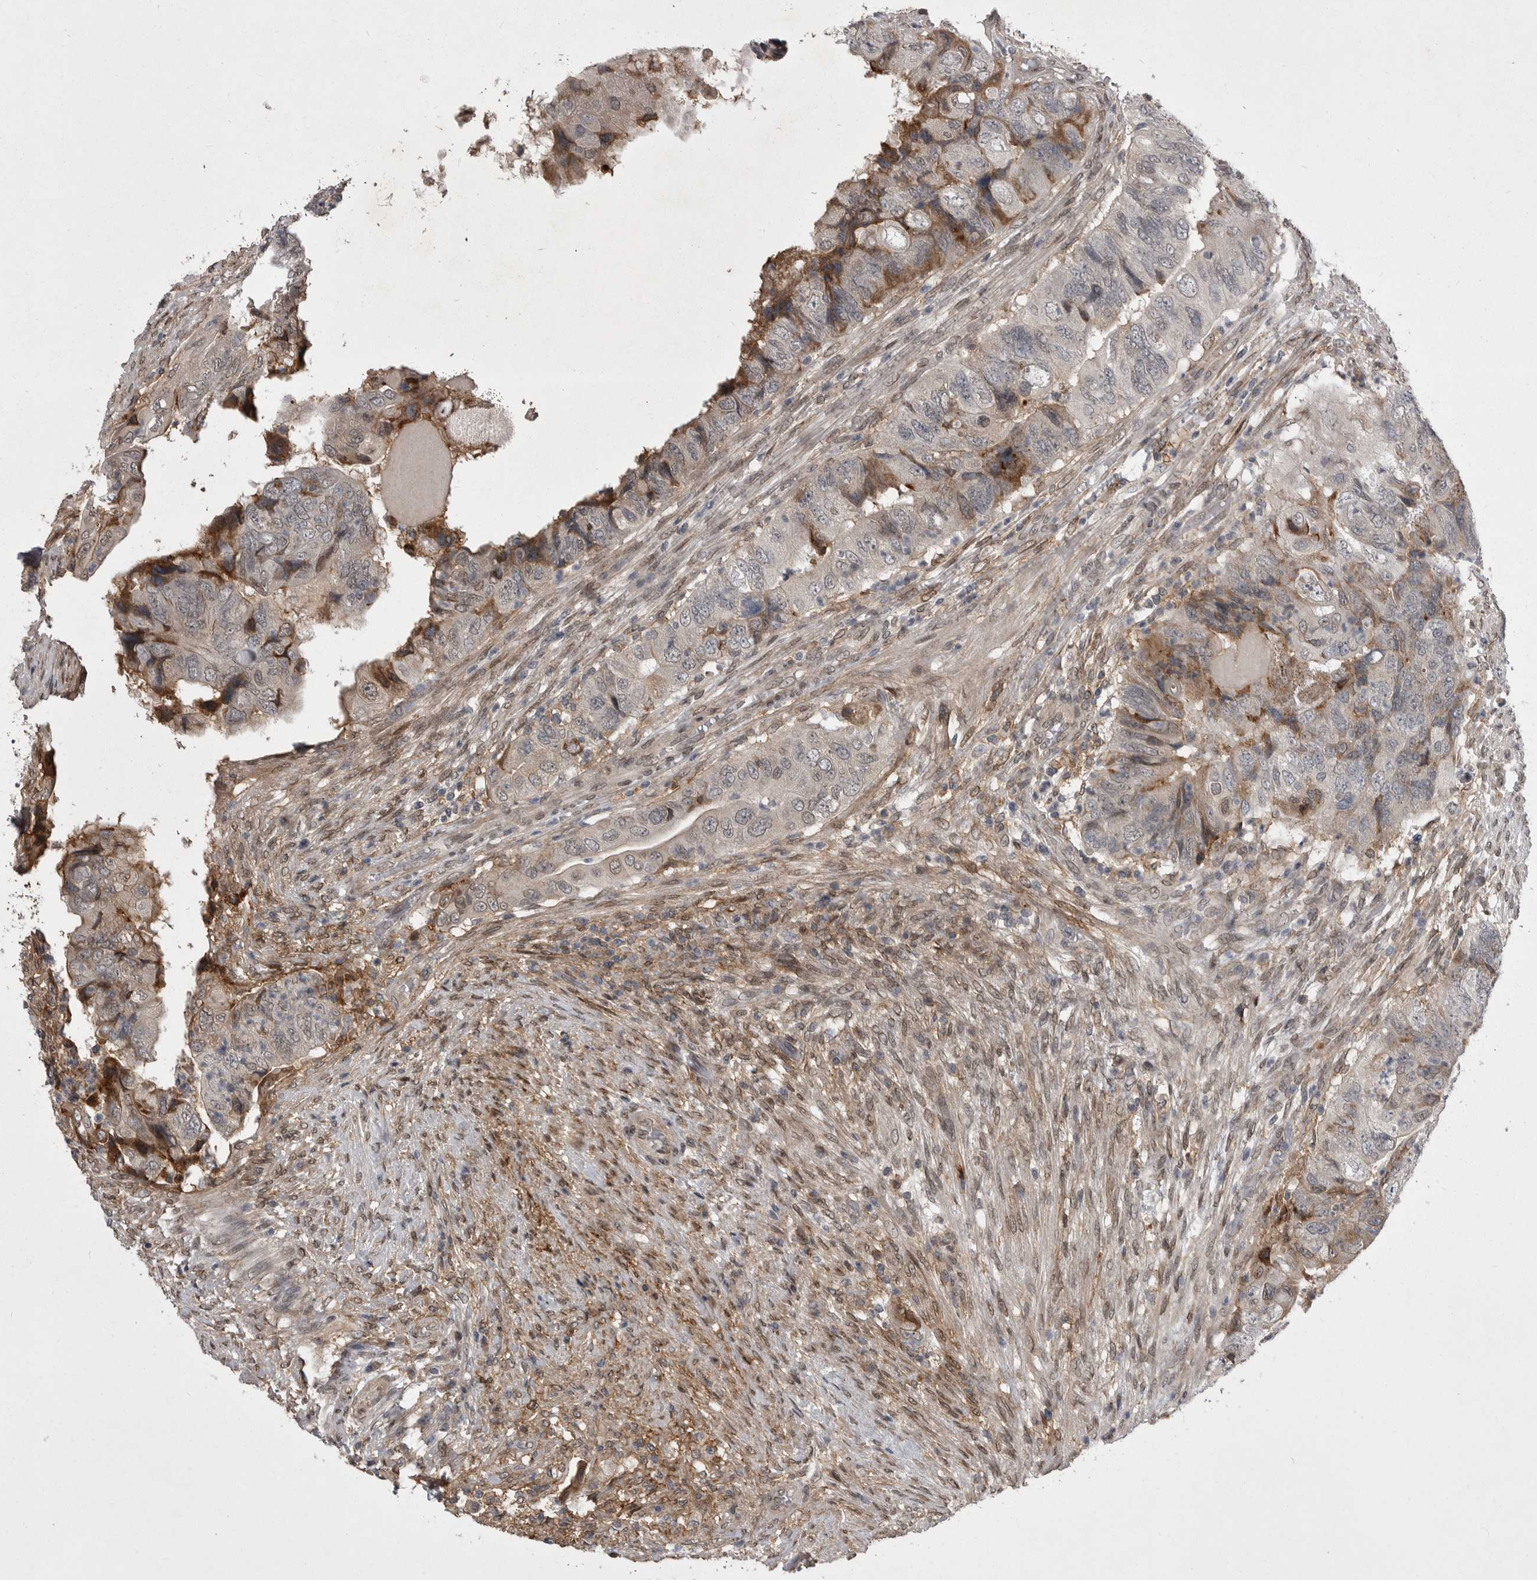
{"staining": {"intensity": "moderate", "quantity": "<25%", "location": "cytoplasmic/membranous"}, "tissue": "colorectal cancer", "cell_type": "Tumor cells", "image_type": "cancer", "snomed": [{"axis": "morphology", "description": "Adenocarcinoma, NOS"}, {"axis": "topography", "description": "Rectum"}], "caption": "A low amount of moderate cytoplasmic/membranous staining is present in about <25% of tumor cells in colorectal cancer tissue.", "gene": "ABL1", "patient": {"sex": "male", "age": 63}}